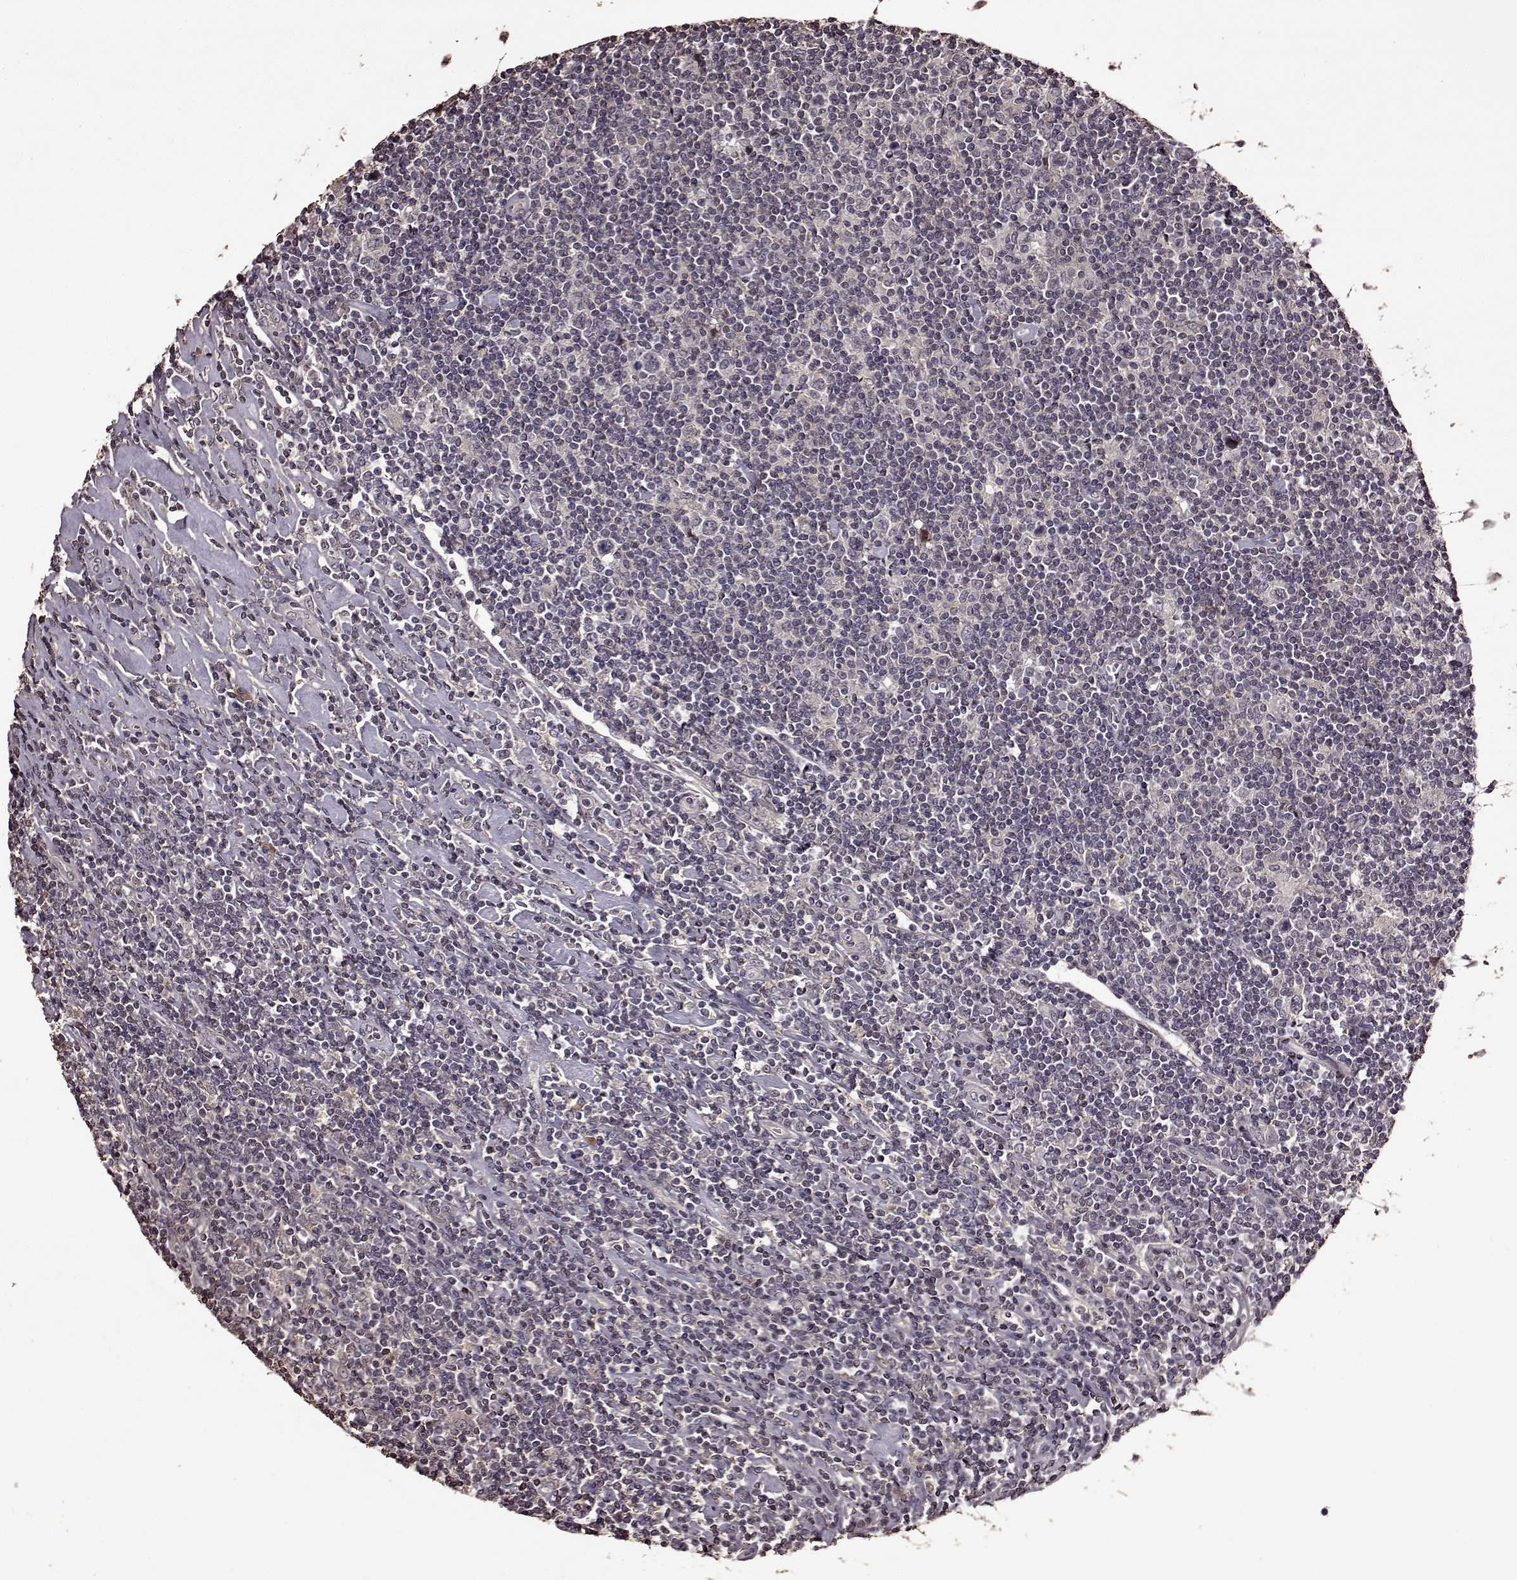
{"staining": {"intensity": "negative", "quantity": "none", "location": "none"}, "tissue": "lymphoma", "cell_type": "Tumor cells", "image_type": "cancer", "snomed": [{"axis": "morphology", "description": "Hodgkin's disease, NOS"}, {"axis": "topography", "description": "Lymph node"}], "caption": "This is an immunohistochemistry histopathology image of human Hodgkin's disease. There is no staining in tumor cells.", "gene": "FBXW11", "patient": {"sex": "male", "age": 40}}